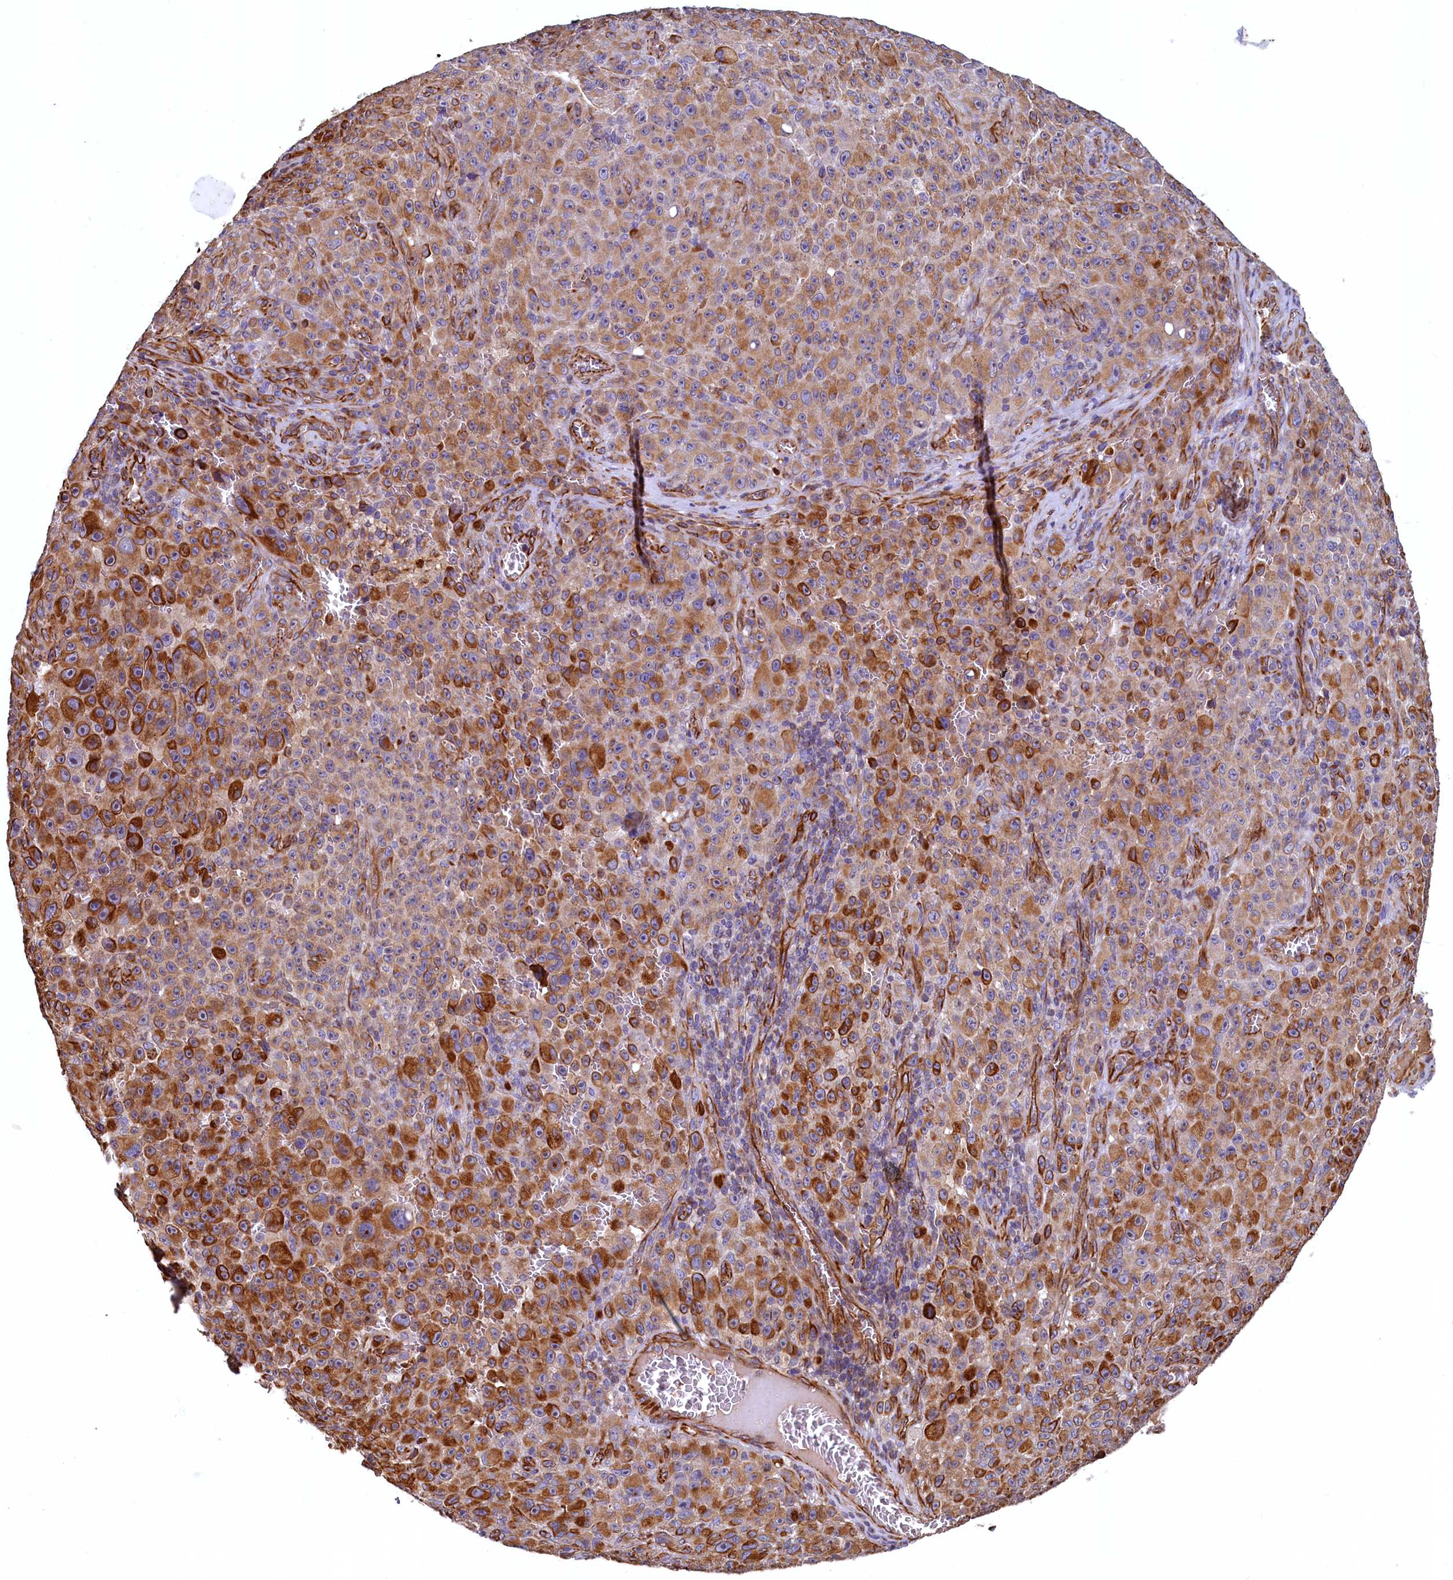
{"staining": {"intensity": "strong", "quantity": "25%-75%", "location": "cytoplasmic/membranous"}, "tissue": "melanoma", "cell_type": "Tumor cells", "image_type": "cancer", "snomed": [{"axis": "morphology", "description": "Malignant melanoma, NOS"}, {"axis": "topography", "description": "Skin"}], "caption": "Malignant melanoma stained with DAB (3,3'-diaminobenzidine) immunohistochemistry shows high levels of strong cytoplasmic/membranous expression in about 25%-75% of tumor cells.", "gene": "LRRC57", "patient": {"sex": "female", "age": 82}}